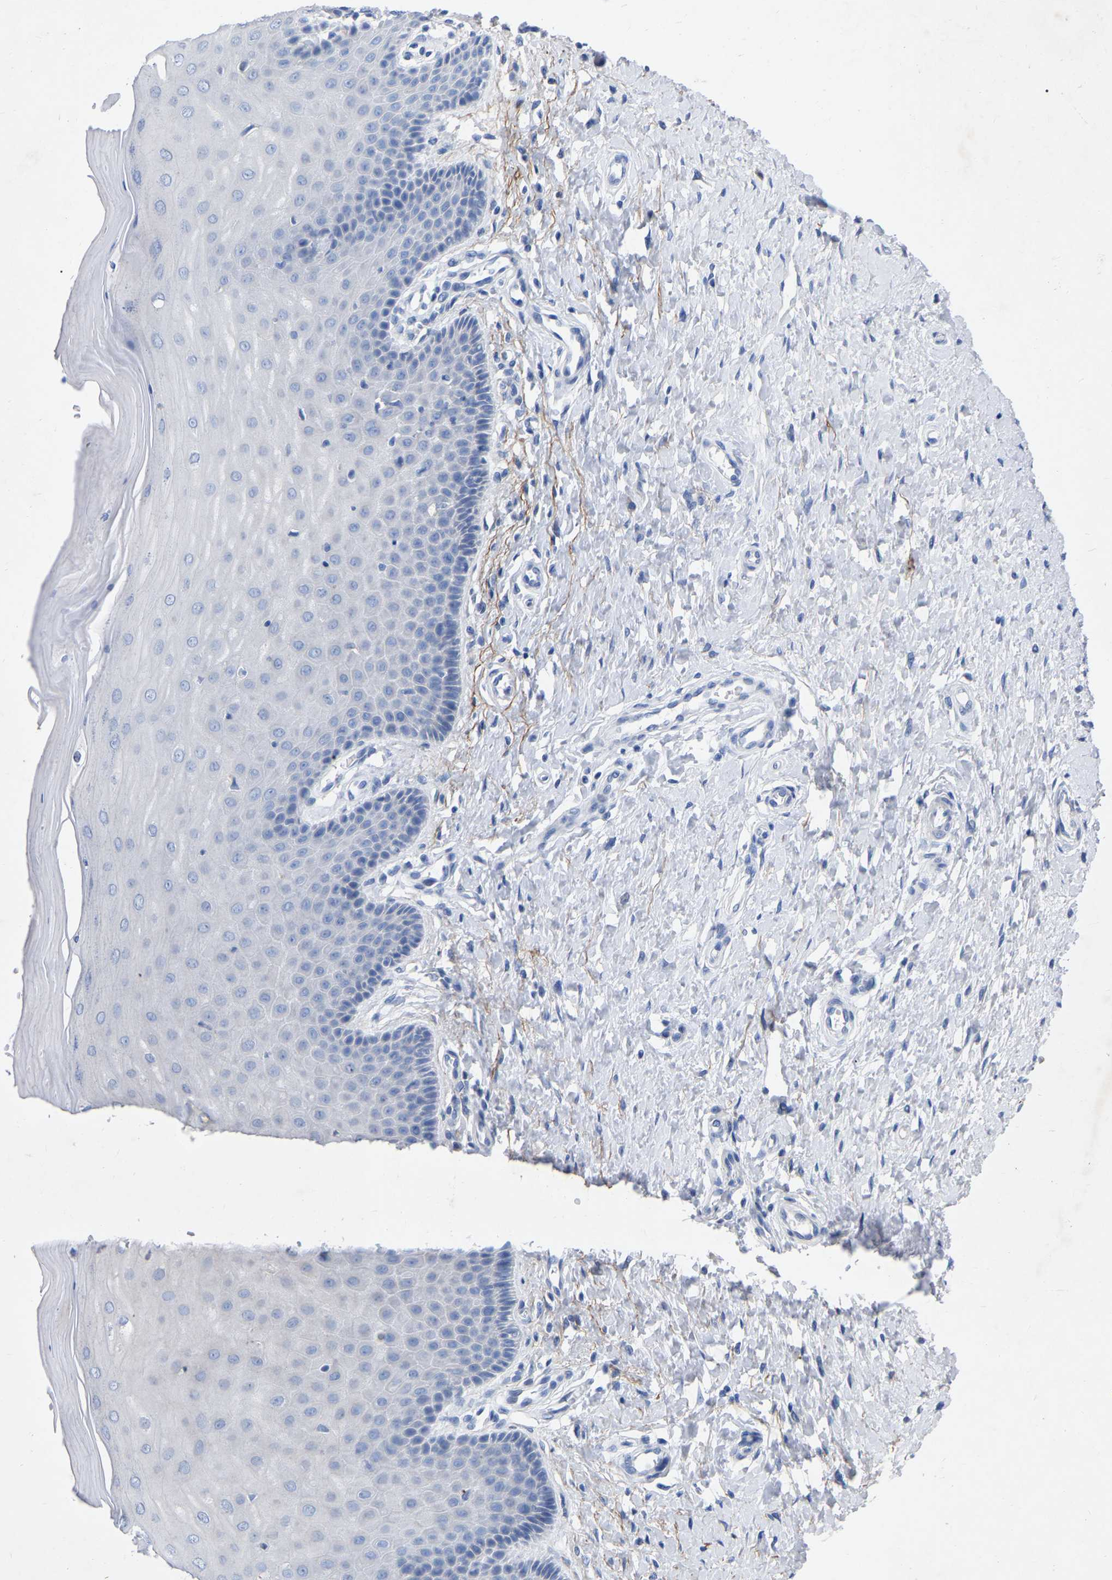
{"staining": {"intensity": "negative", "quantity": "none", "location": "none"}, "tissue": "cervix", "cell_type": "Glandular cells", "image_type": "normal", "snomed": [{"axis": "morphology", "description": "Normal tissue, NOS"}, {"axis": "topography", "description": "Cervix"}], "caption": "Protein analysis of unremarkable cervix shows no significant positivity in glandular cells. The staining is performed using DAB brown chromogen with nuclei counter-stained in using hematoxylin.", "gene": "STRIP2", "patient": {"sex": "female", "age": 55}}